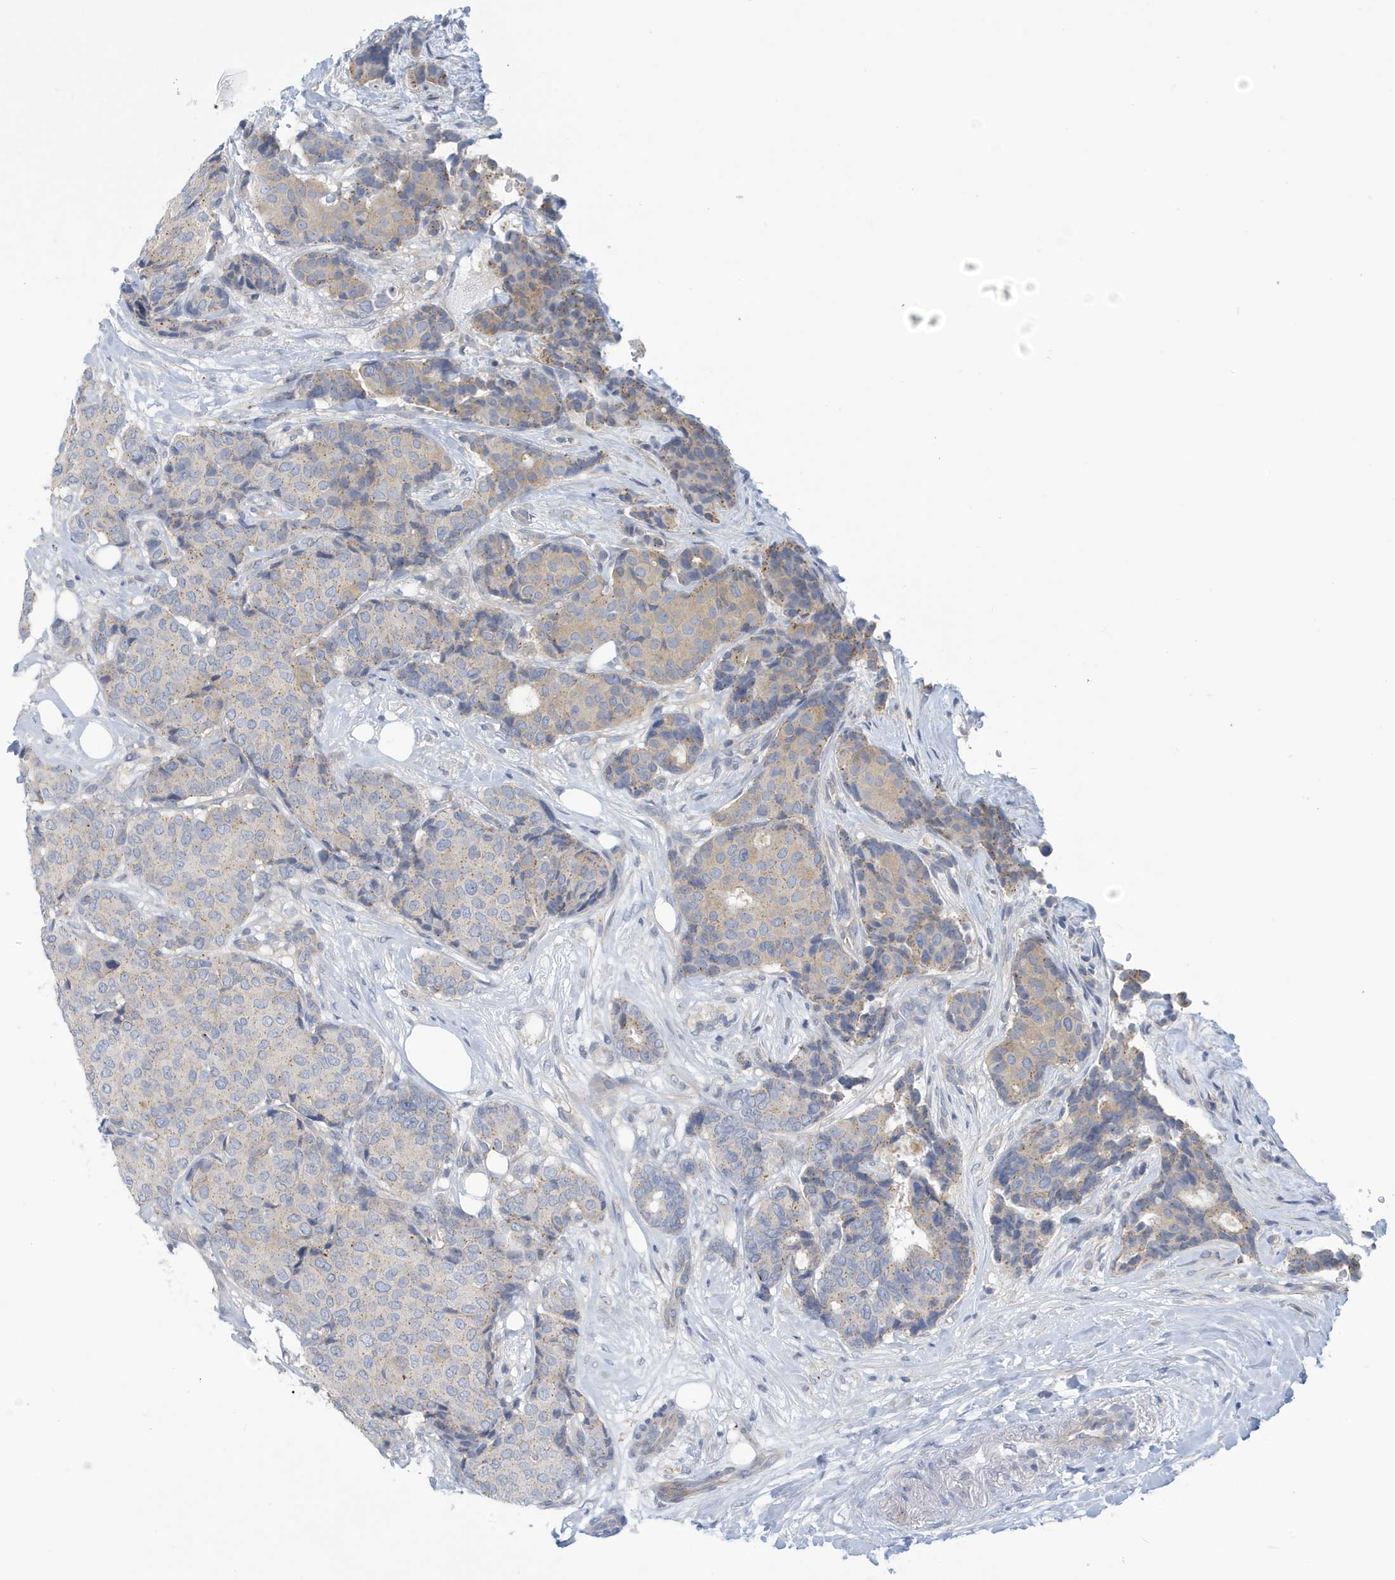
{"staining": {"intensity": "weak", "quantity": "<25%", "location": "cytoplasmic/membranous"}, "tissue": "breast cancer", "cell_type": "Tumor cells", "image_type": "cancer", "snomed": [{"axis": "morphology", "description": "Duct carcinoma"}, {"axis": "topography", "description": "Breast"}], "caption": "Breast cancer stained for a protein using immunohistochemistry (IHC) displays no expression tumor cells.", "gene": "VTA1", "patient": {"sex": "female", "age": 75}}